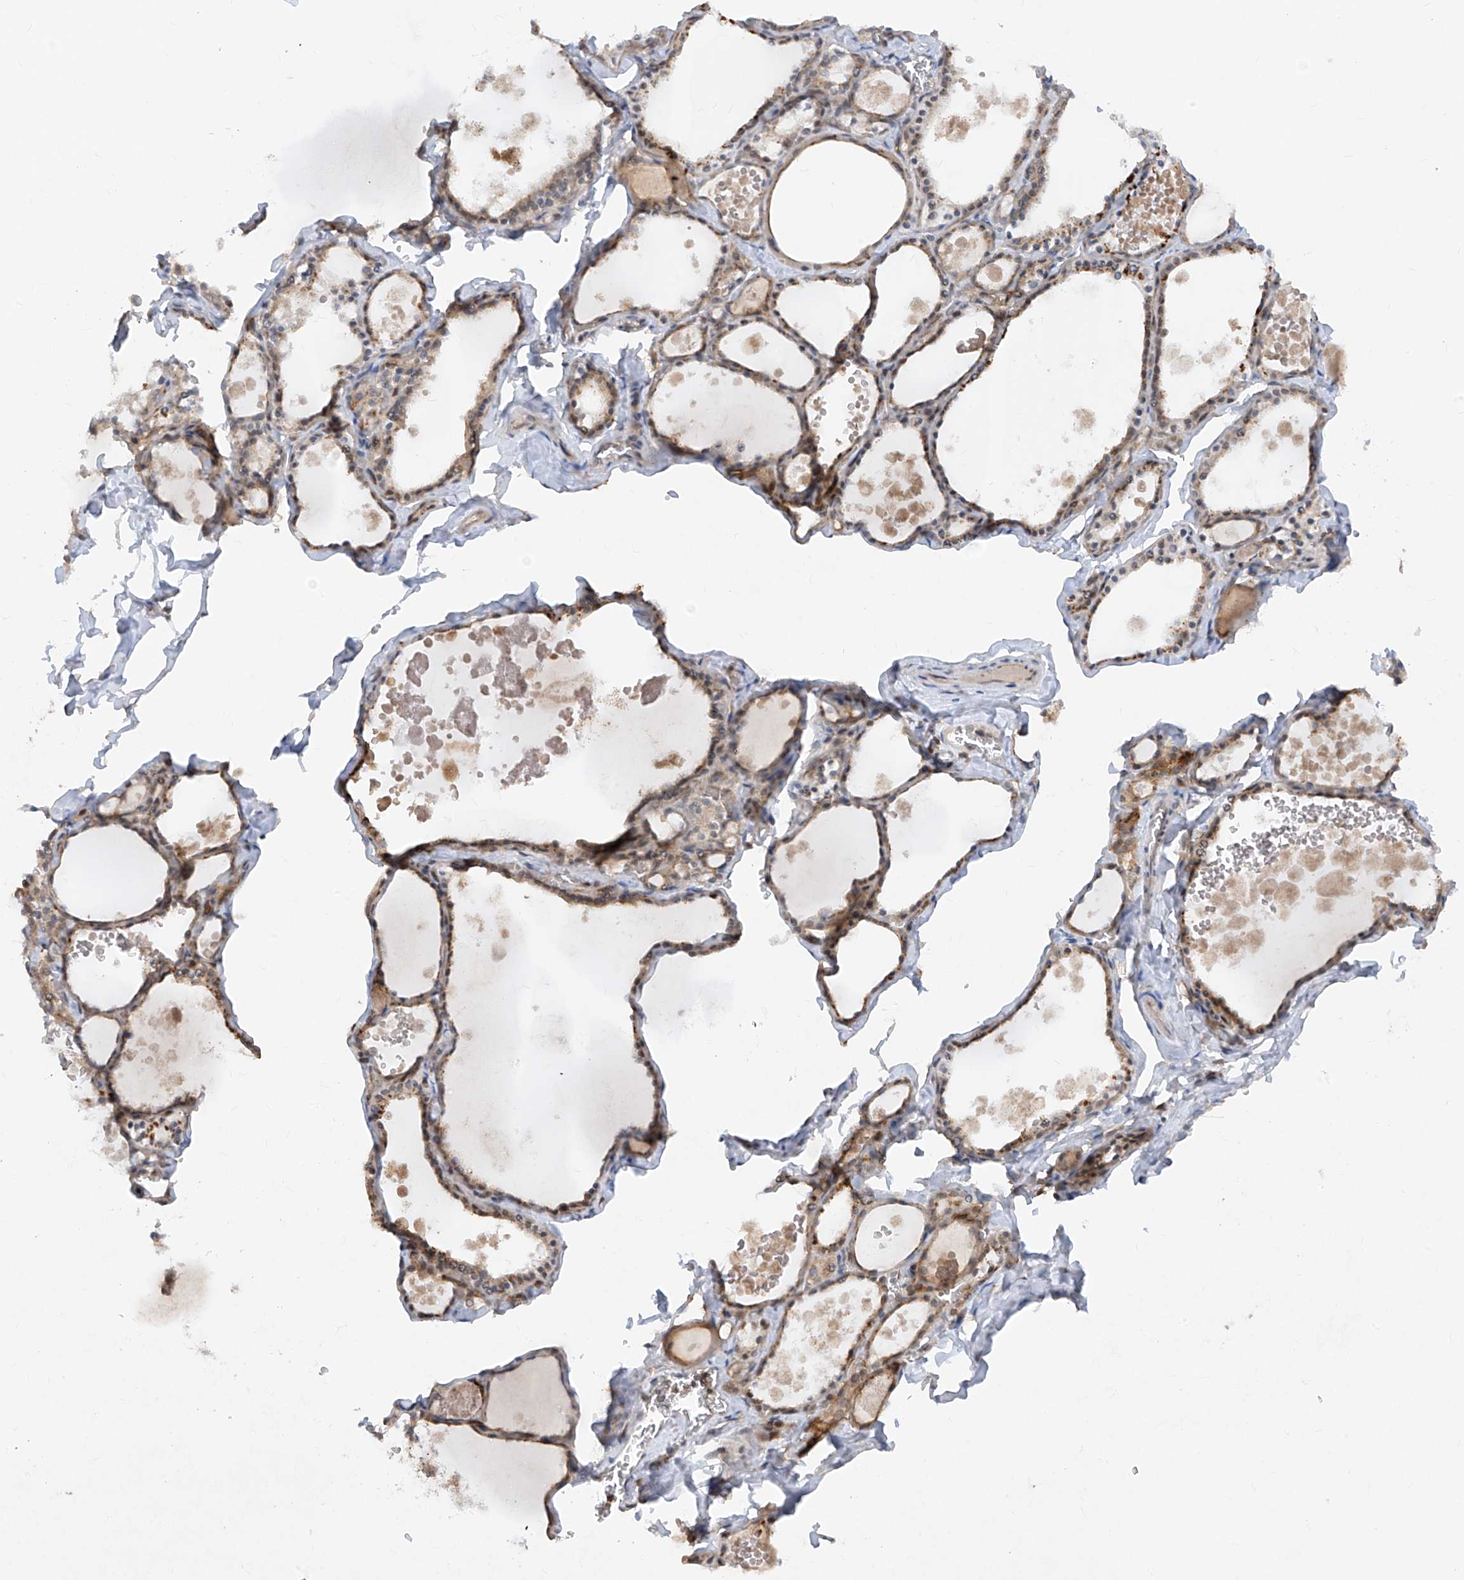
{"staining": {"intensity": "moderate", "quantity": ">75%", "location": "cytoplasmic/membranous"}, "tissue": "thyroid gland", "cell_type": "Glandular cells", "image_type": "normal", "snomed": [{"axis": "morphology", "description": "Normal tissue, NOS"}, {"axis": "topography", "description": "Thyroid gland"}], "caption": "IHC (DAB) staining of unremarkable human thyroid gland displays moderate cytoplasmic/membranous protein positivity in about >75% of glandular cells.", "gene": "ZNF358", "patient": {"sex": "male", "age": 56}}